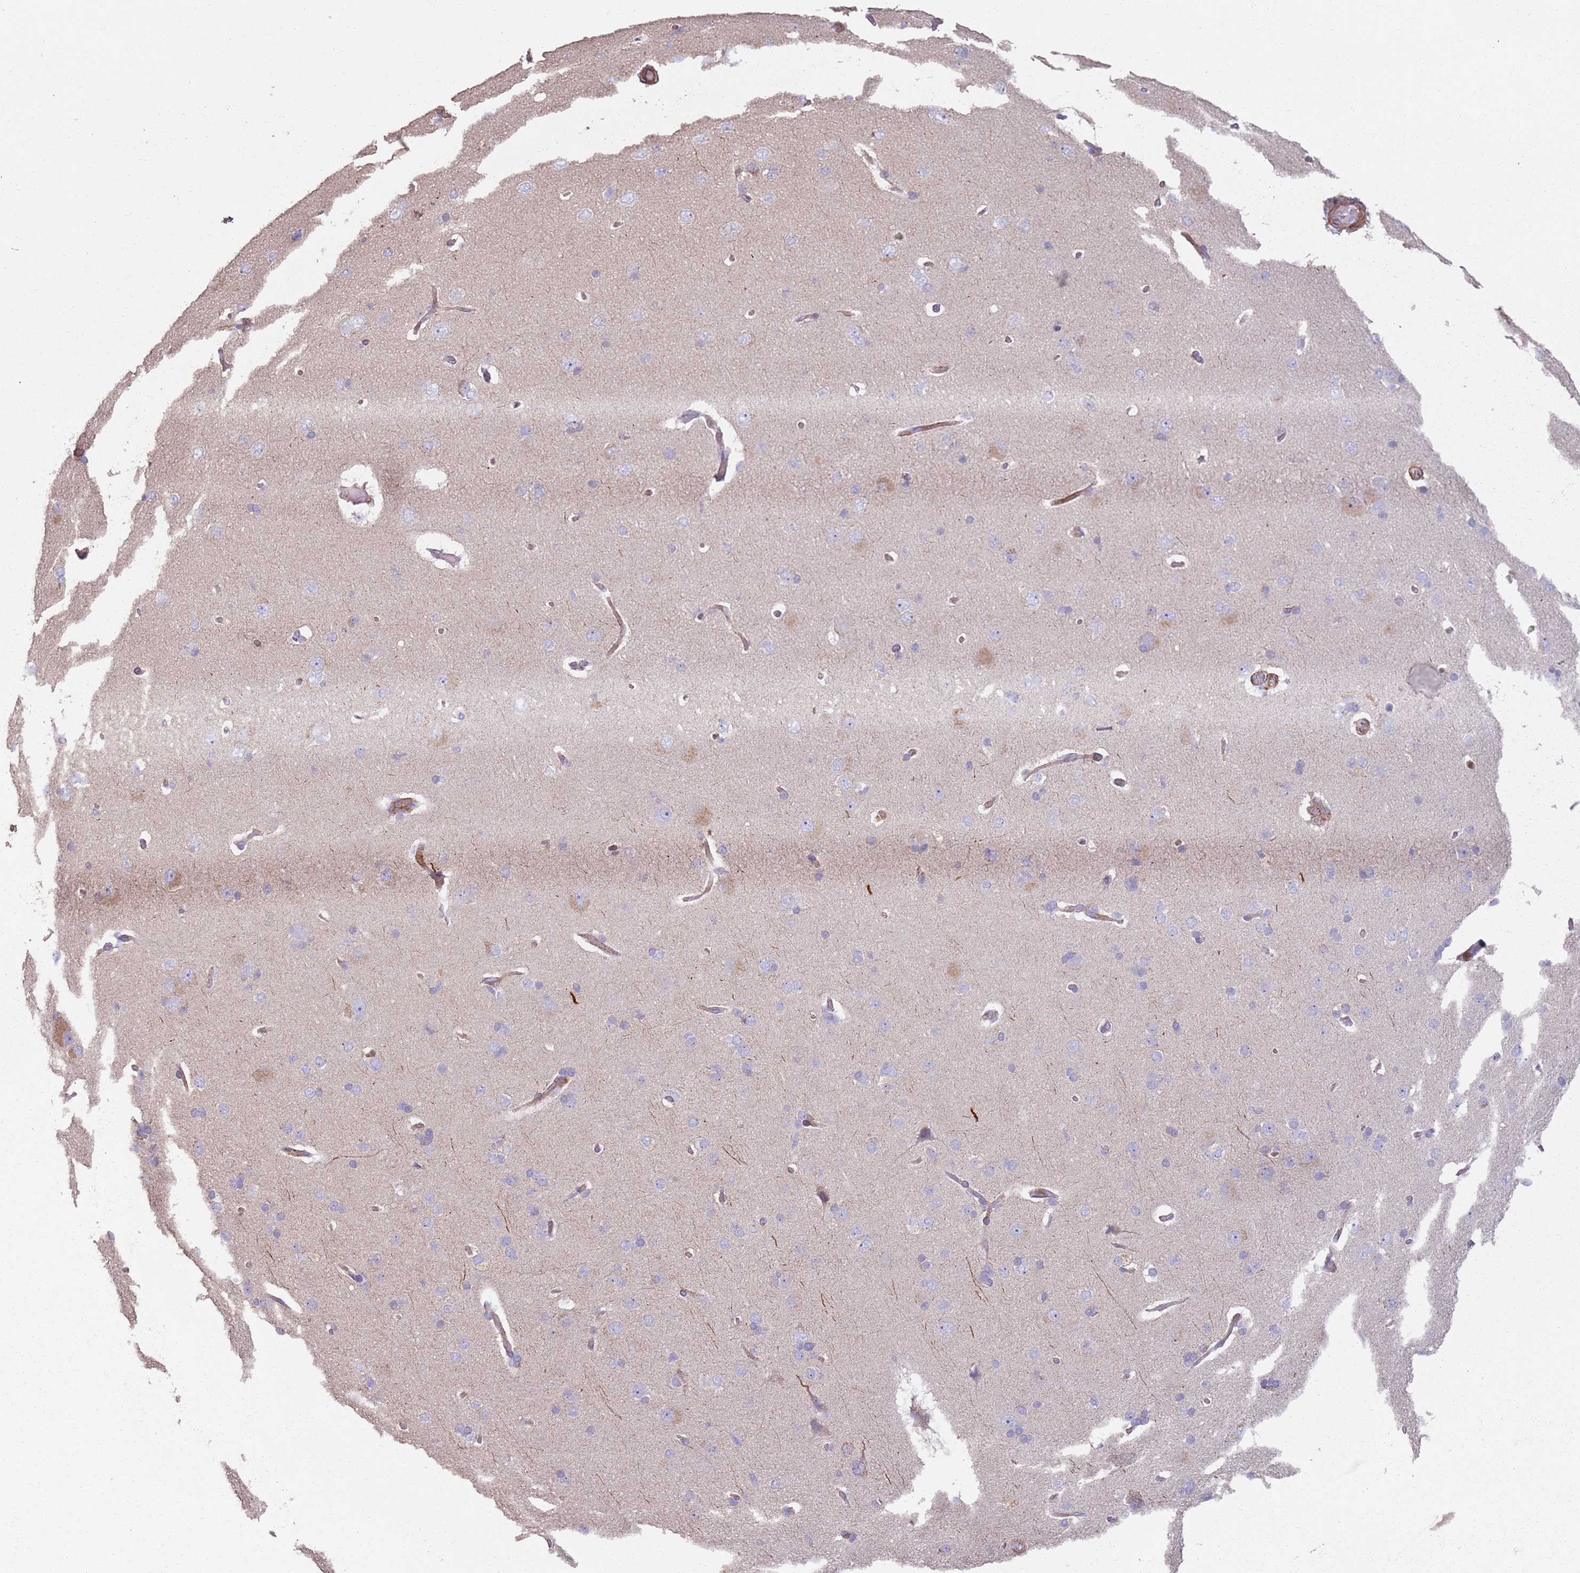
{"staining": {"intensity": "weak", "quantity": "25%-75%", "location": "cytoplasmic/membranous"}, "tissue": "cerebral cortex", "cell_type": "Endothelial cells", "image_type": "normal", "snomed": [{"axis": "morphology", "description": "Normal tissue, NOS"}, {"axis": "topography", "description": "Cerebral cortex"}], "caption": "DAB immunohistochemical staining of unremarkable human cerebral cortex displays weak cytoplasmic/membranous protein staining in about 25%-75% of endothelial cells.", "gene": "PHLPP2", "patient": {"sex": "male", "age": 62}}